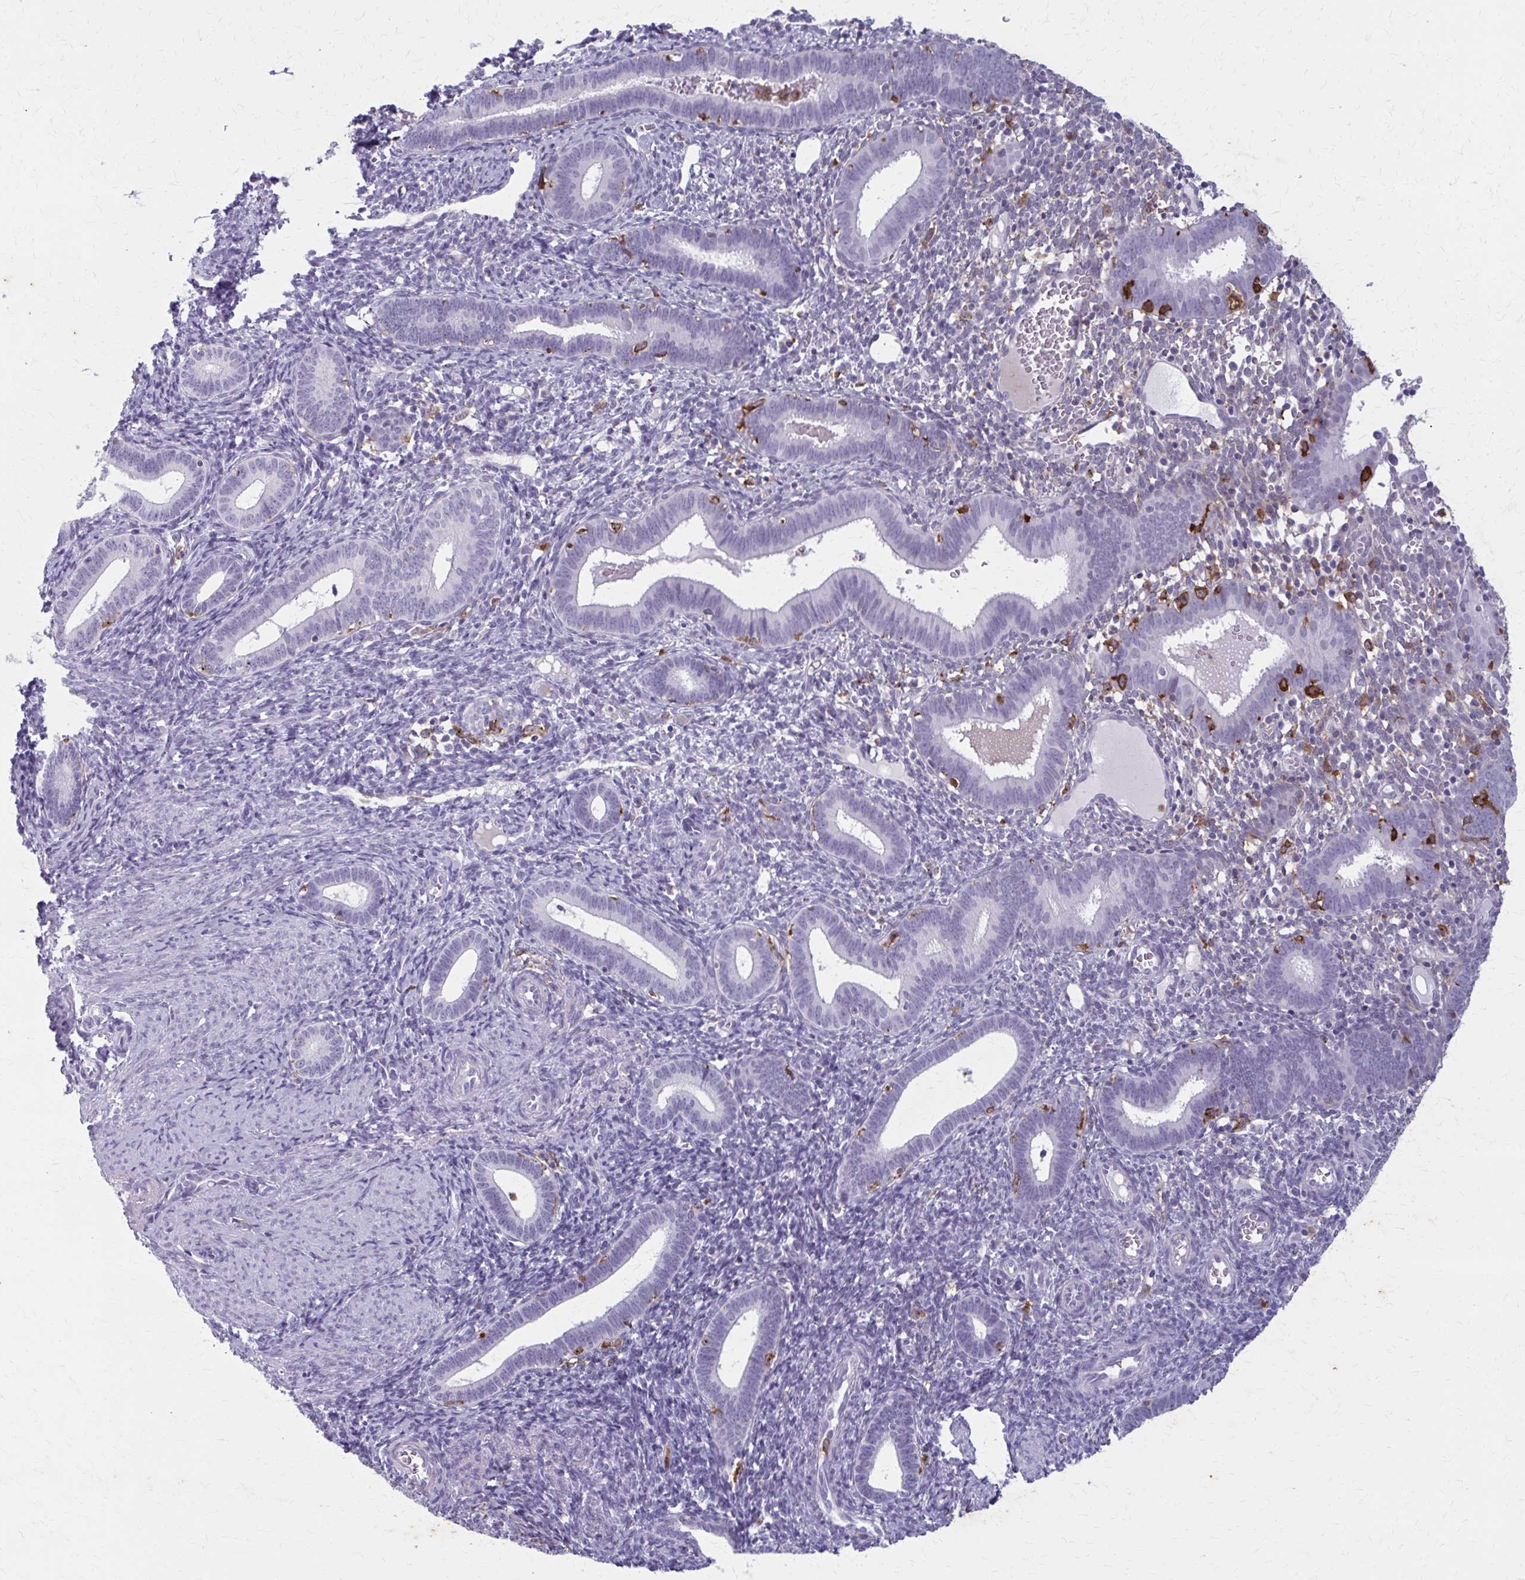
{"staining": {"intensity": "negative", "quantity": "none", "location": "none"}, "tissue": "endometrium", "cell_type": "Cells in endometrial stroma", "image_type": "normal", "snomed": [{"axis": "morphology", "description": "Normal tissue, NOS"}, {"axis": "topography", "description": "Endometrium"}], "caption": "DAB (3,3'-diaminobenzidine) immunohistochemical staining of unremarkable human endometrium reveals no significant expression in cells in endometrial stroma. (Immunohistochemistry (ihc), brightfield microscopy, high magnification).", "gene": "CARD9", "patient": {"sex": "female", "age": 41}}